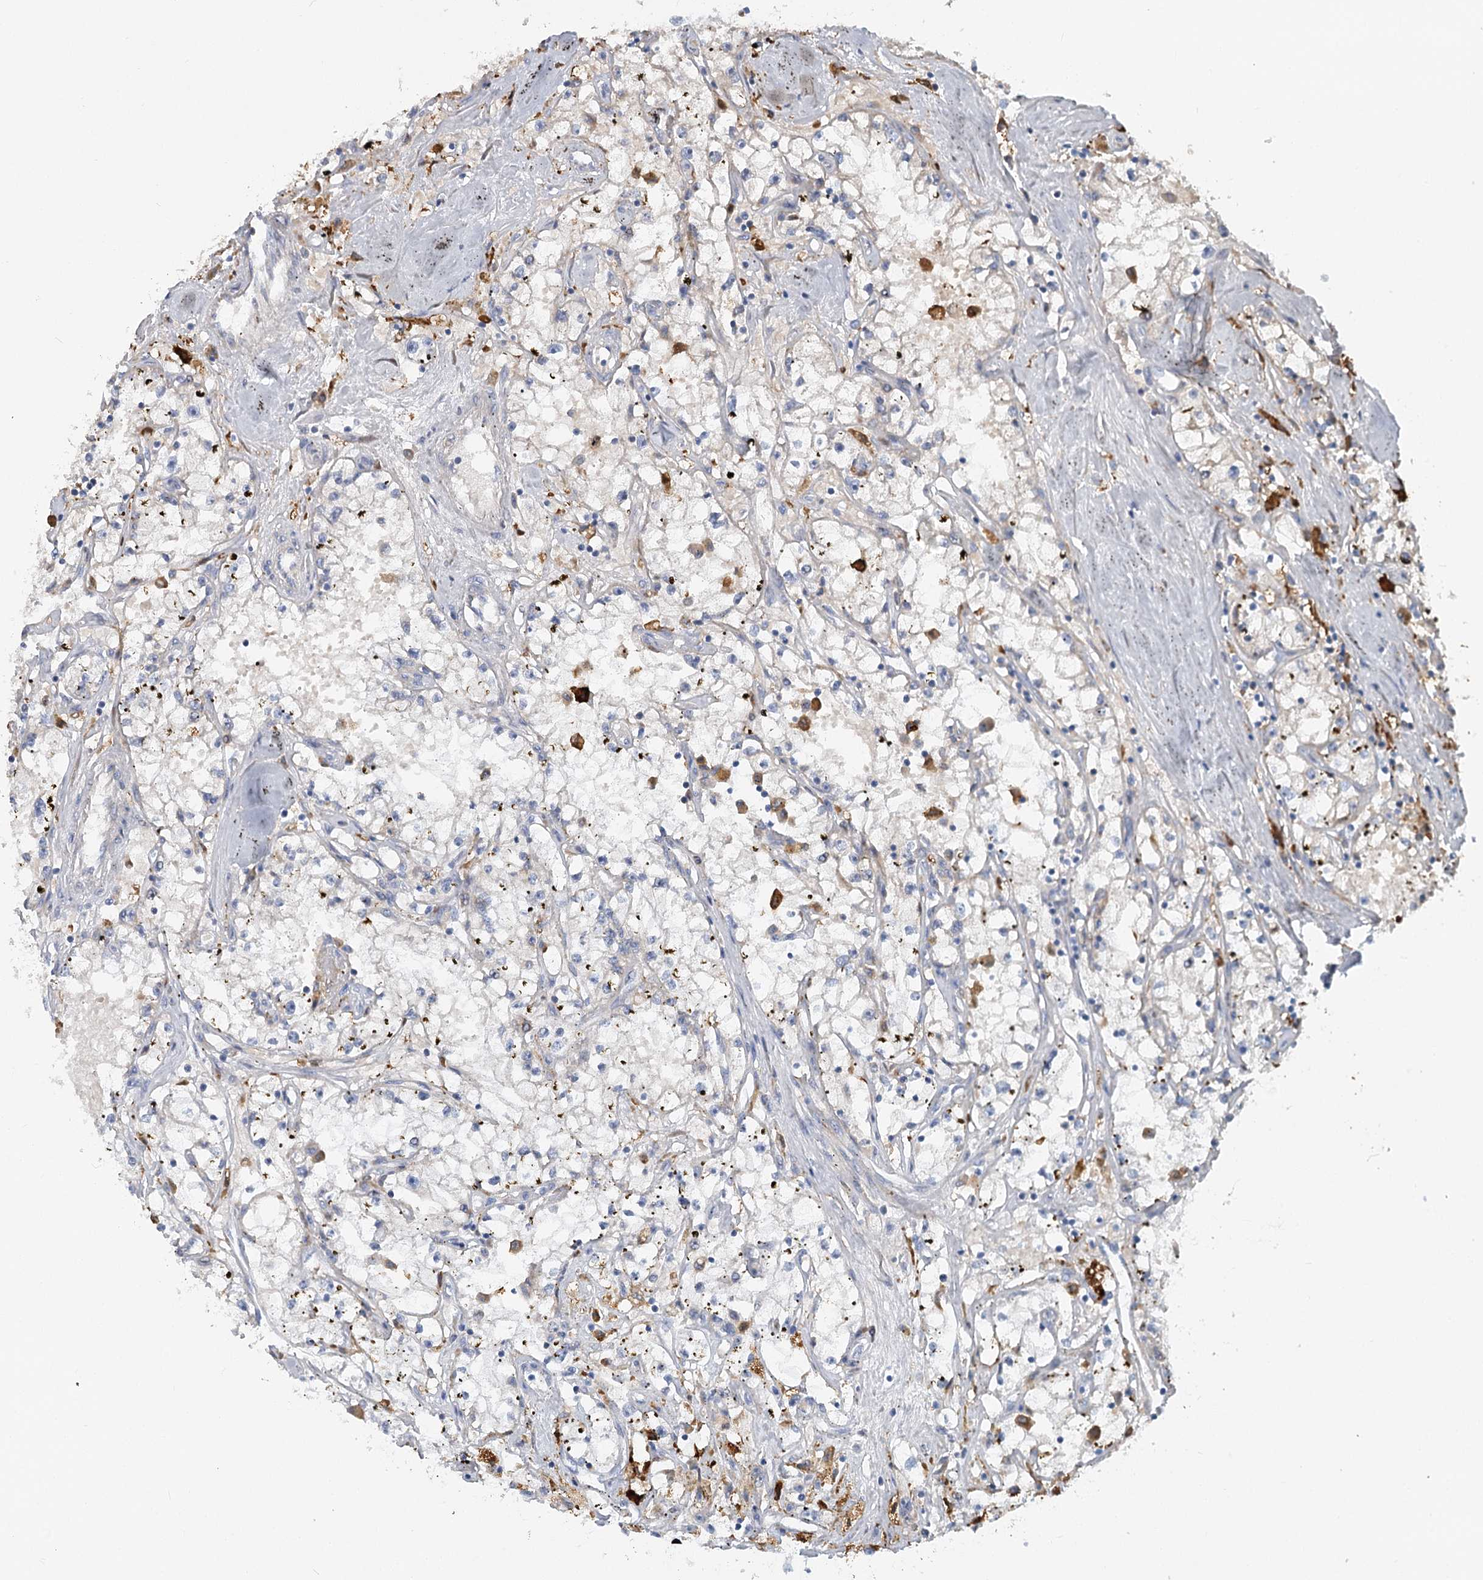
{"staining": {"intensity": "moderate", "quantity": "<25%", "location": "cytoplasmic/membranous"}, "tissue": "renal cancer", "cell_type": "Tumor cells", "image_type": "cancer", "snomed": [{"axis": "morphology", "description": "Adenocarcinoma, NOS"}, {"axis": "topography", "description": "Kidney"}], "caption": "Adenocarcinoma (renal) tissue demonstrates moderate cytoplasmic/membranous expression in about <25% of tumor cells", "gene": "CIB4", "patient": {"sex": "male", "age": 56}}